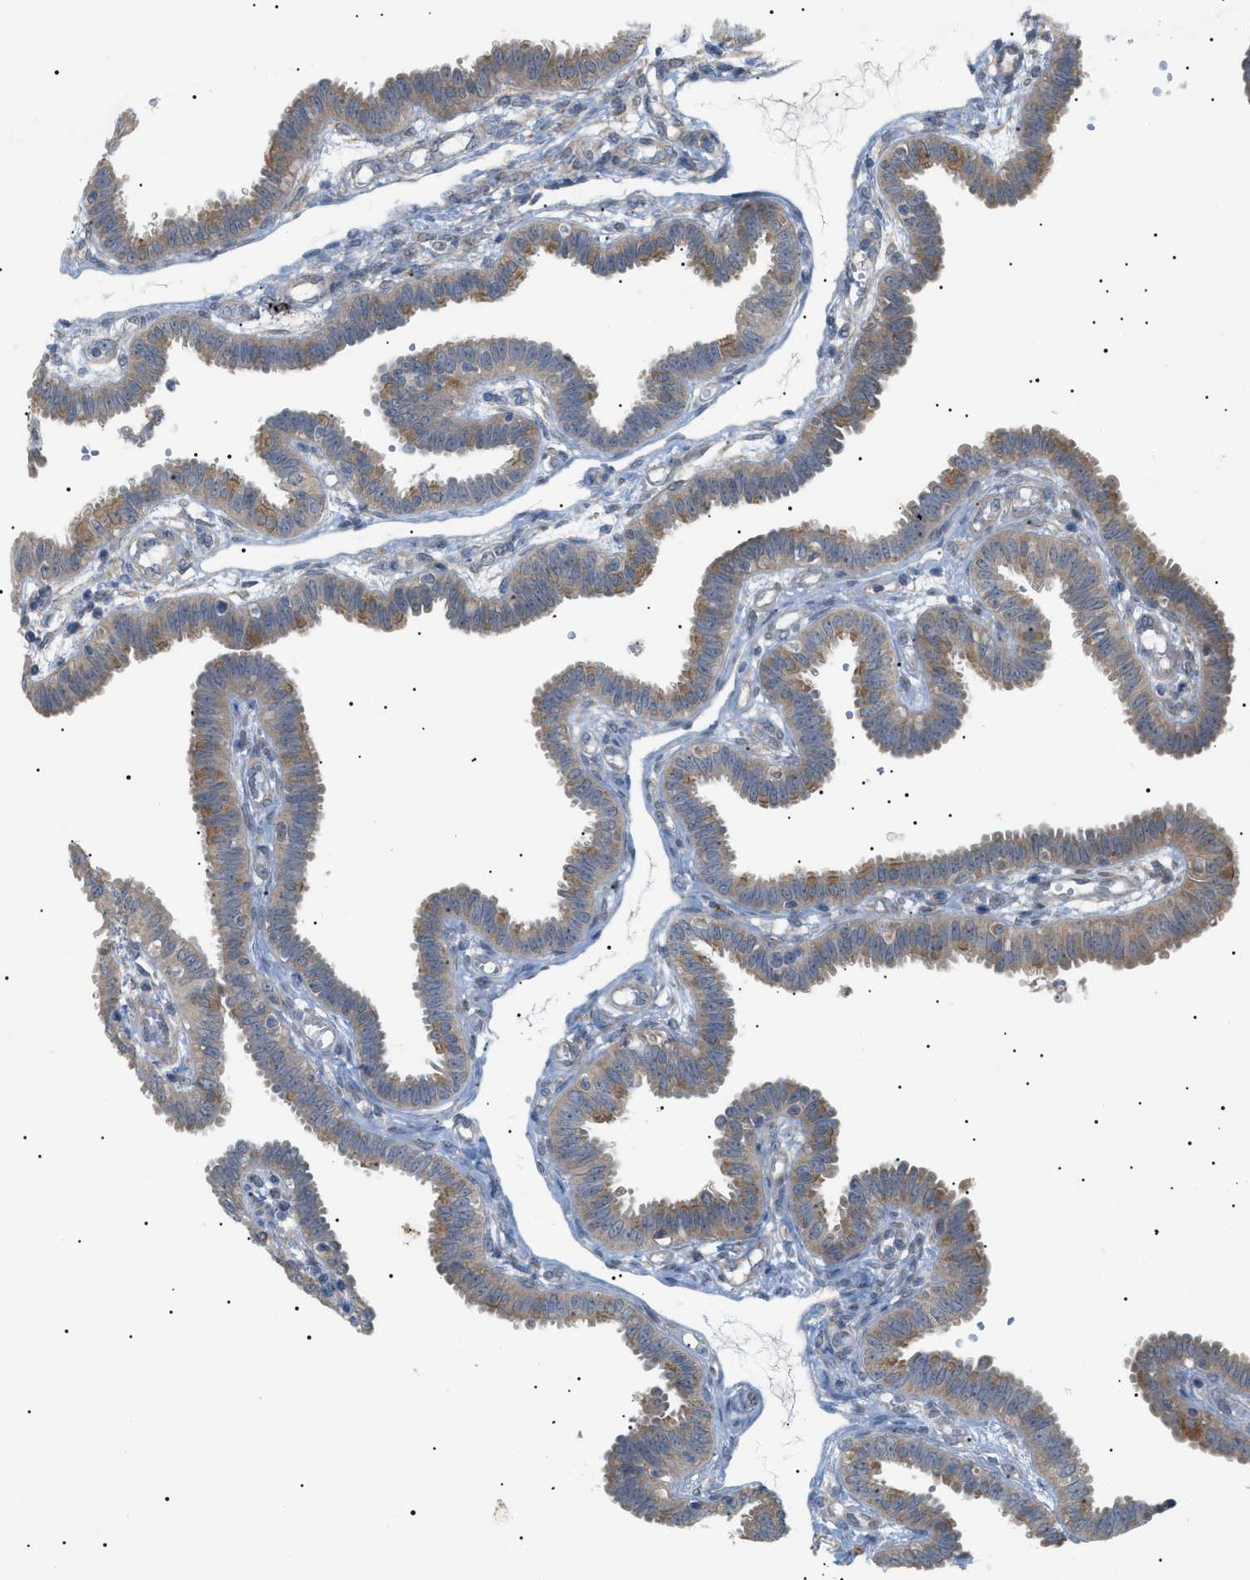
{"staining": {"intensity": "moderate", "quantity": ">75%", "location": "cytoplasmic/membranous"}, "tissue": "fallopian tube", "cell_type": "Glandular cells", "image_type": "normal", "snomed": [{"axis": "morphology", "description": "Normal tissue, NOS"}, {"axis": "topography", "description": "Fallopian tube"}], "caption": "The photomicrograph reveals staining of normal fallopian tube, revealing moderate cytoplasmic/membranous protein positivity (brown color) within glandular cells.", "gene": "IRS2", "patient": {"sex": "female", "age": 32}}